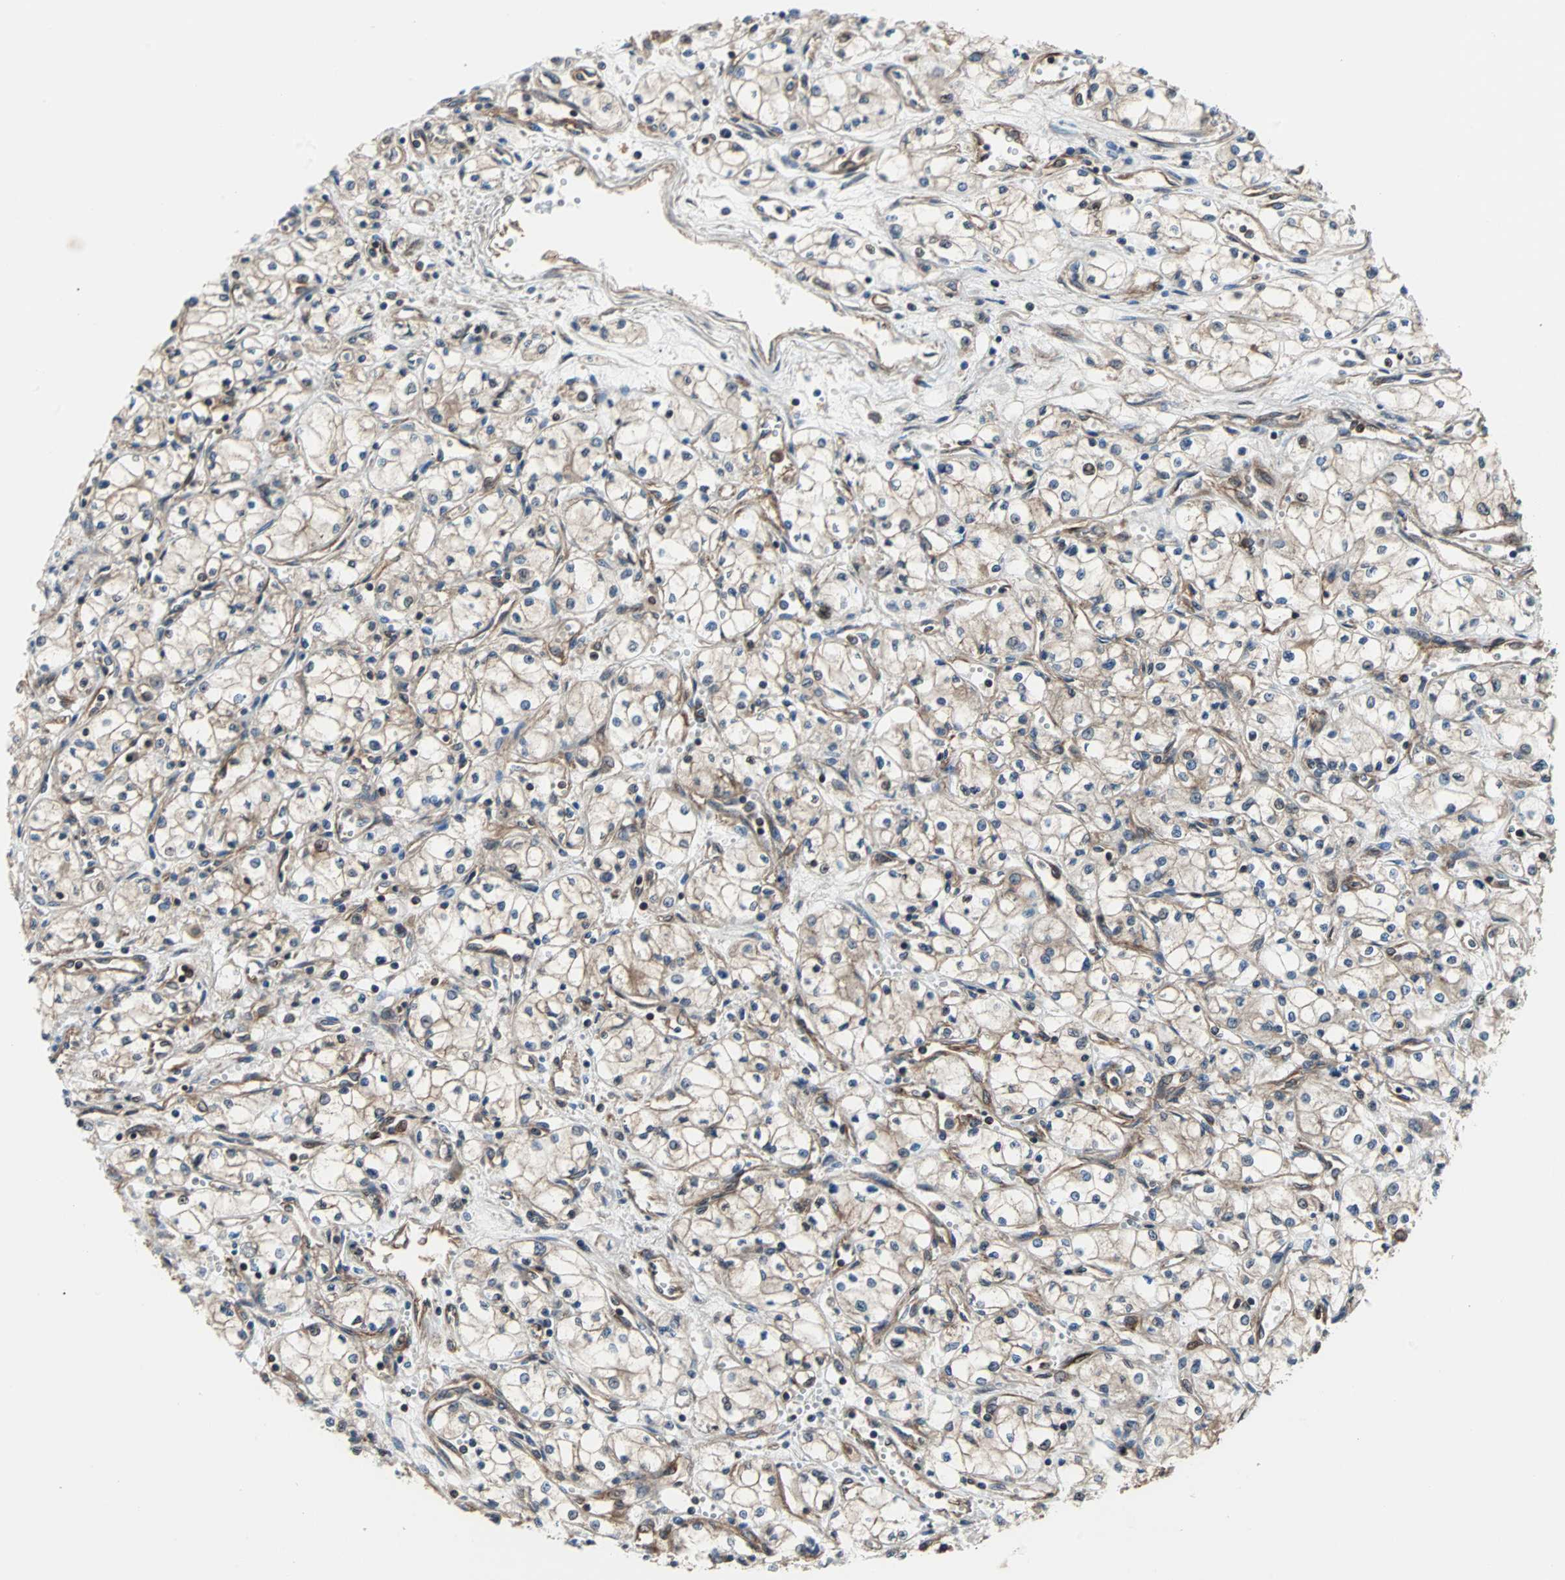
{"staining": {"intensity": "weak", "quantity": ">75%", "location": "cytoplasmic/membranous"}, "tissue": "renal cancer", "cell_type": "Tumor cells", "image_type": "cancer", "snomed": [{"axis": "morphology", "description": "Normal tissue, NOS"}, {"axis": "morphology", "description": "Adenocarcinoma, NOS"}, {"axis": "topography", "description": "Kidney"}], "caption": "IHC staining of renal adenocarcinoma, which exhibits low levels of weak cytoplasmic/membranous staining in approximately >75% of tumor cells indicating weak cytoplasmic/membranous protein positivity. The staining was performed using DAB (brown) for protein detection and nuclei were counterstained in hematoxylin (blue).", "gene": "RELA", "patient": {"sex": "male", "age": 59}}